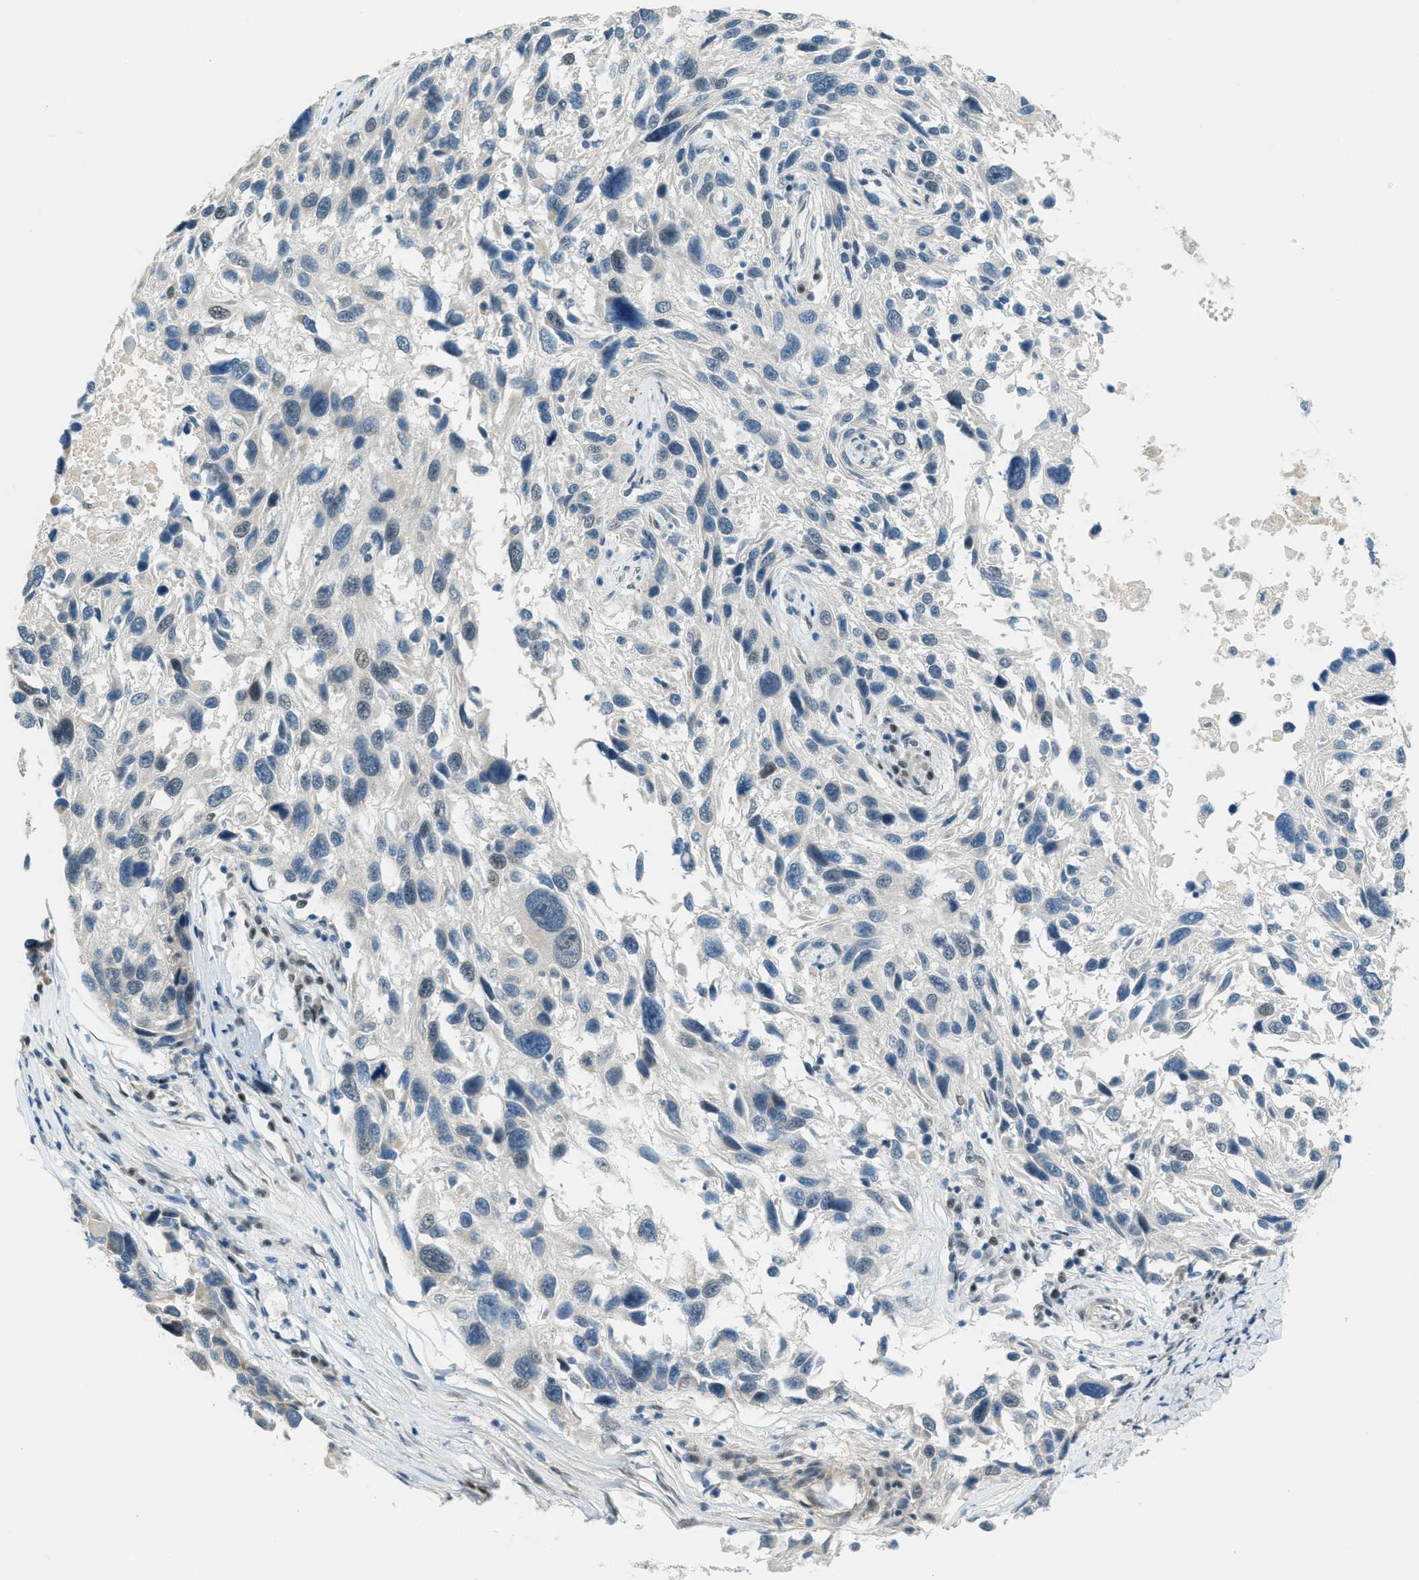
{"staining": {"intensity": "moderate", "quantity": "25%-75%", "location": "nuclear"}, "tissue": "melanoma", "cell_type": "Tumor cells", "image_type": "cancer", "snomed": [{"axis": "morphology", "description": "Malignant melanoma, NOS"}, {"axis": "topography", "description": "Skin"}], "caption": "Immunohistochemical staining of melanoma shows medium levels of moderate nuclear positivity in about 25%-75% of tumor cells. The staining was performed using DAB to visualize the protein expression in brown, while the nuclei were stained in blue with hematoxylin (Magnification: 20x).", "gene": "TCF3", "patient": {"sex": "male", "age": 53}}